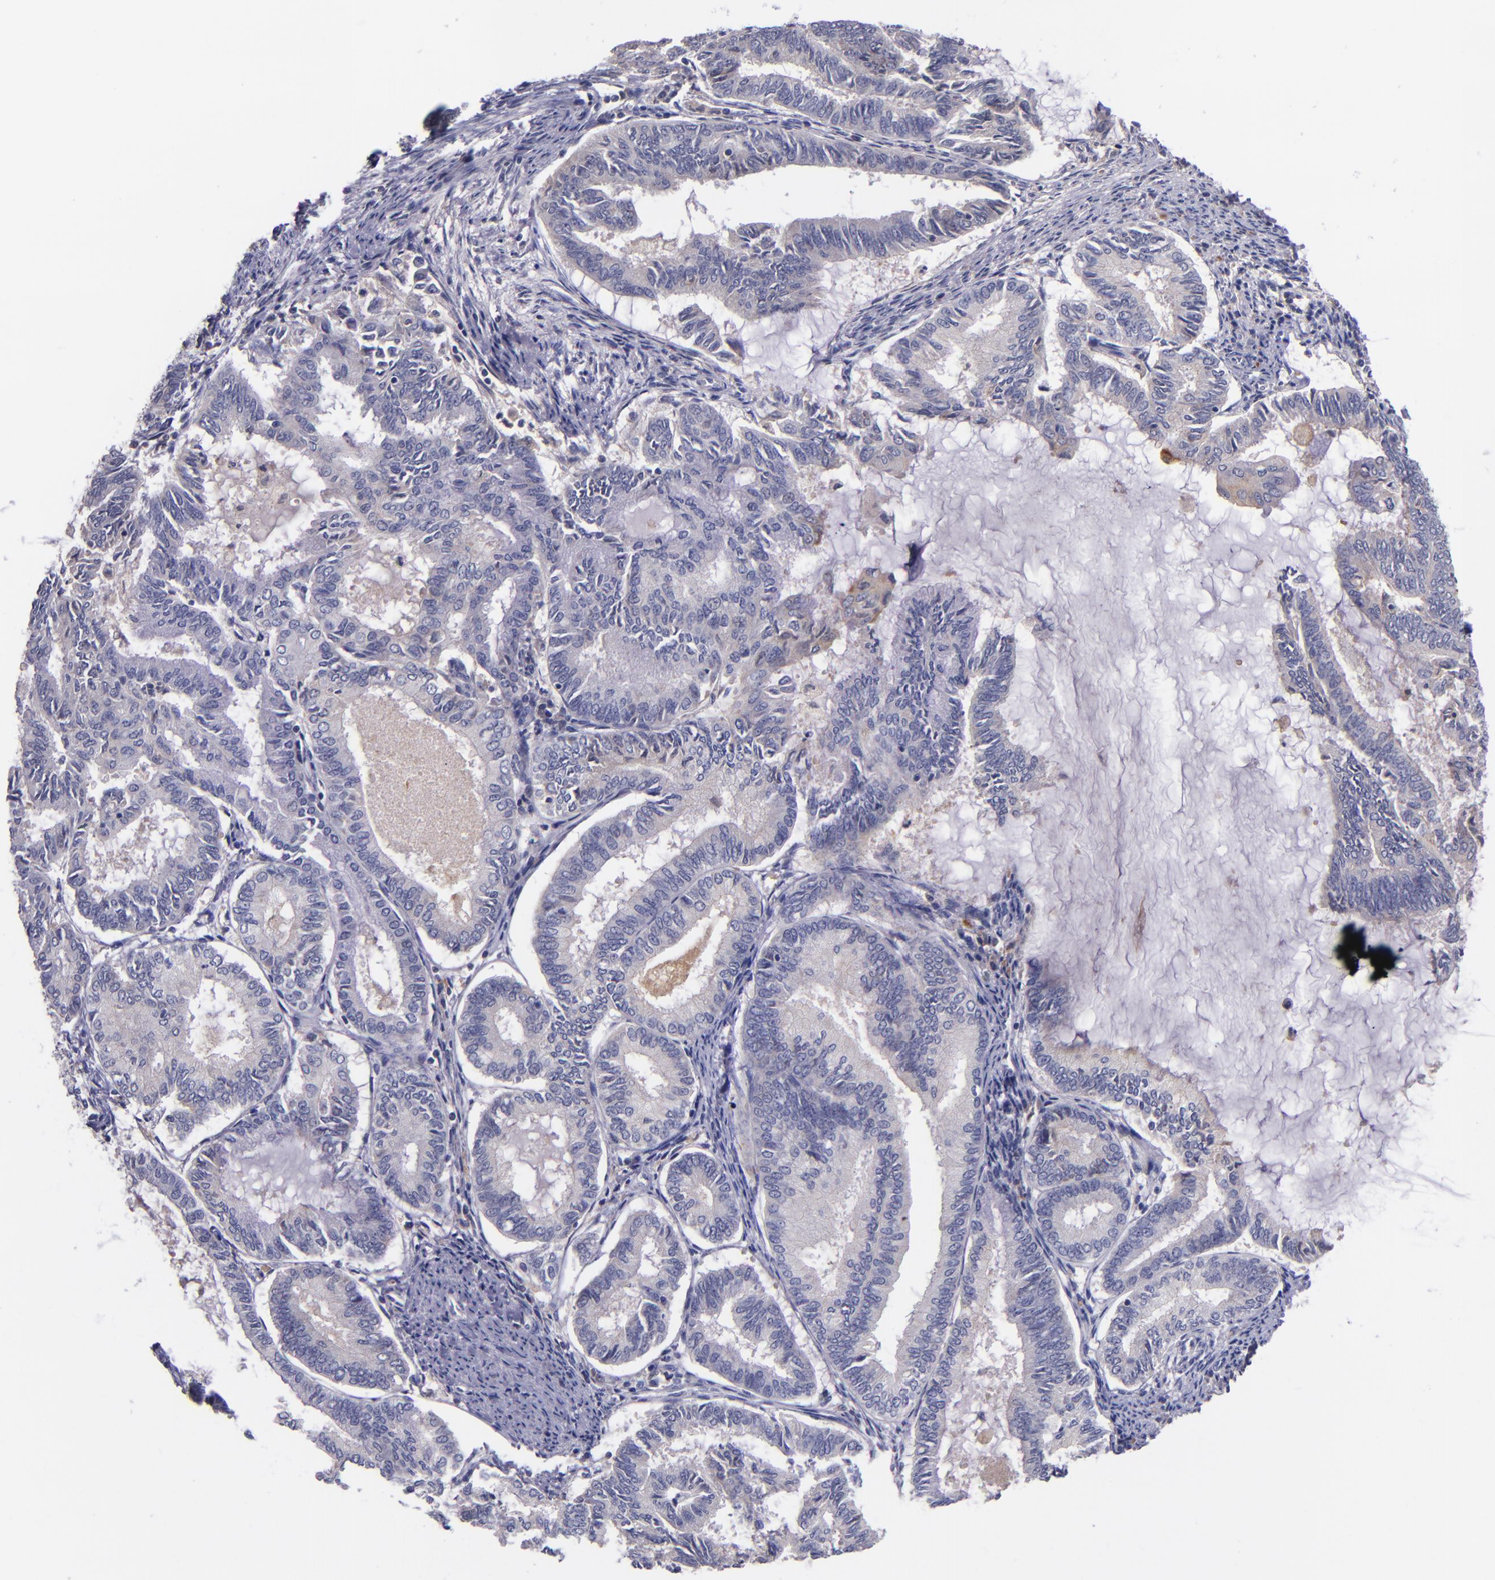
{"staining": {"intensity": "weak", "quantity": "<25%", "location": "cytoplasmic/membranous"}, "tissue": "endometrial cancer", "cell_type": "Tumor cells", "image_type": "cancer", "snomed": [{"axis": "morphology", "description": "Adenocarcinoma, NOS"}, {"axis": "topography", "description": "Endometrium"}], "caption": "Tumor cells are negative for brown protein staining in endometrial cancer (adenocarcinoma).", "gene": "RBP4", "patient": {"sex": "female", "age": 86}}